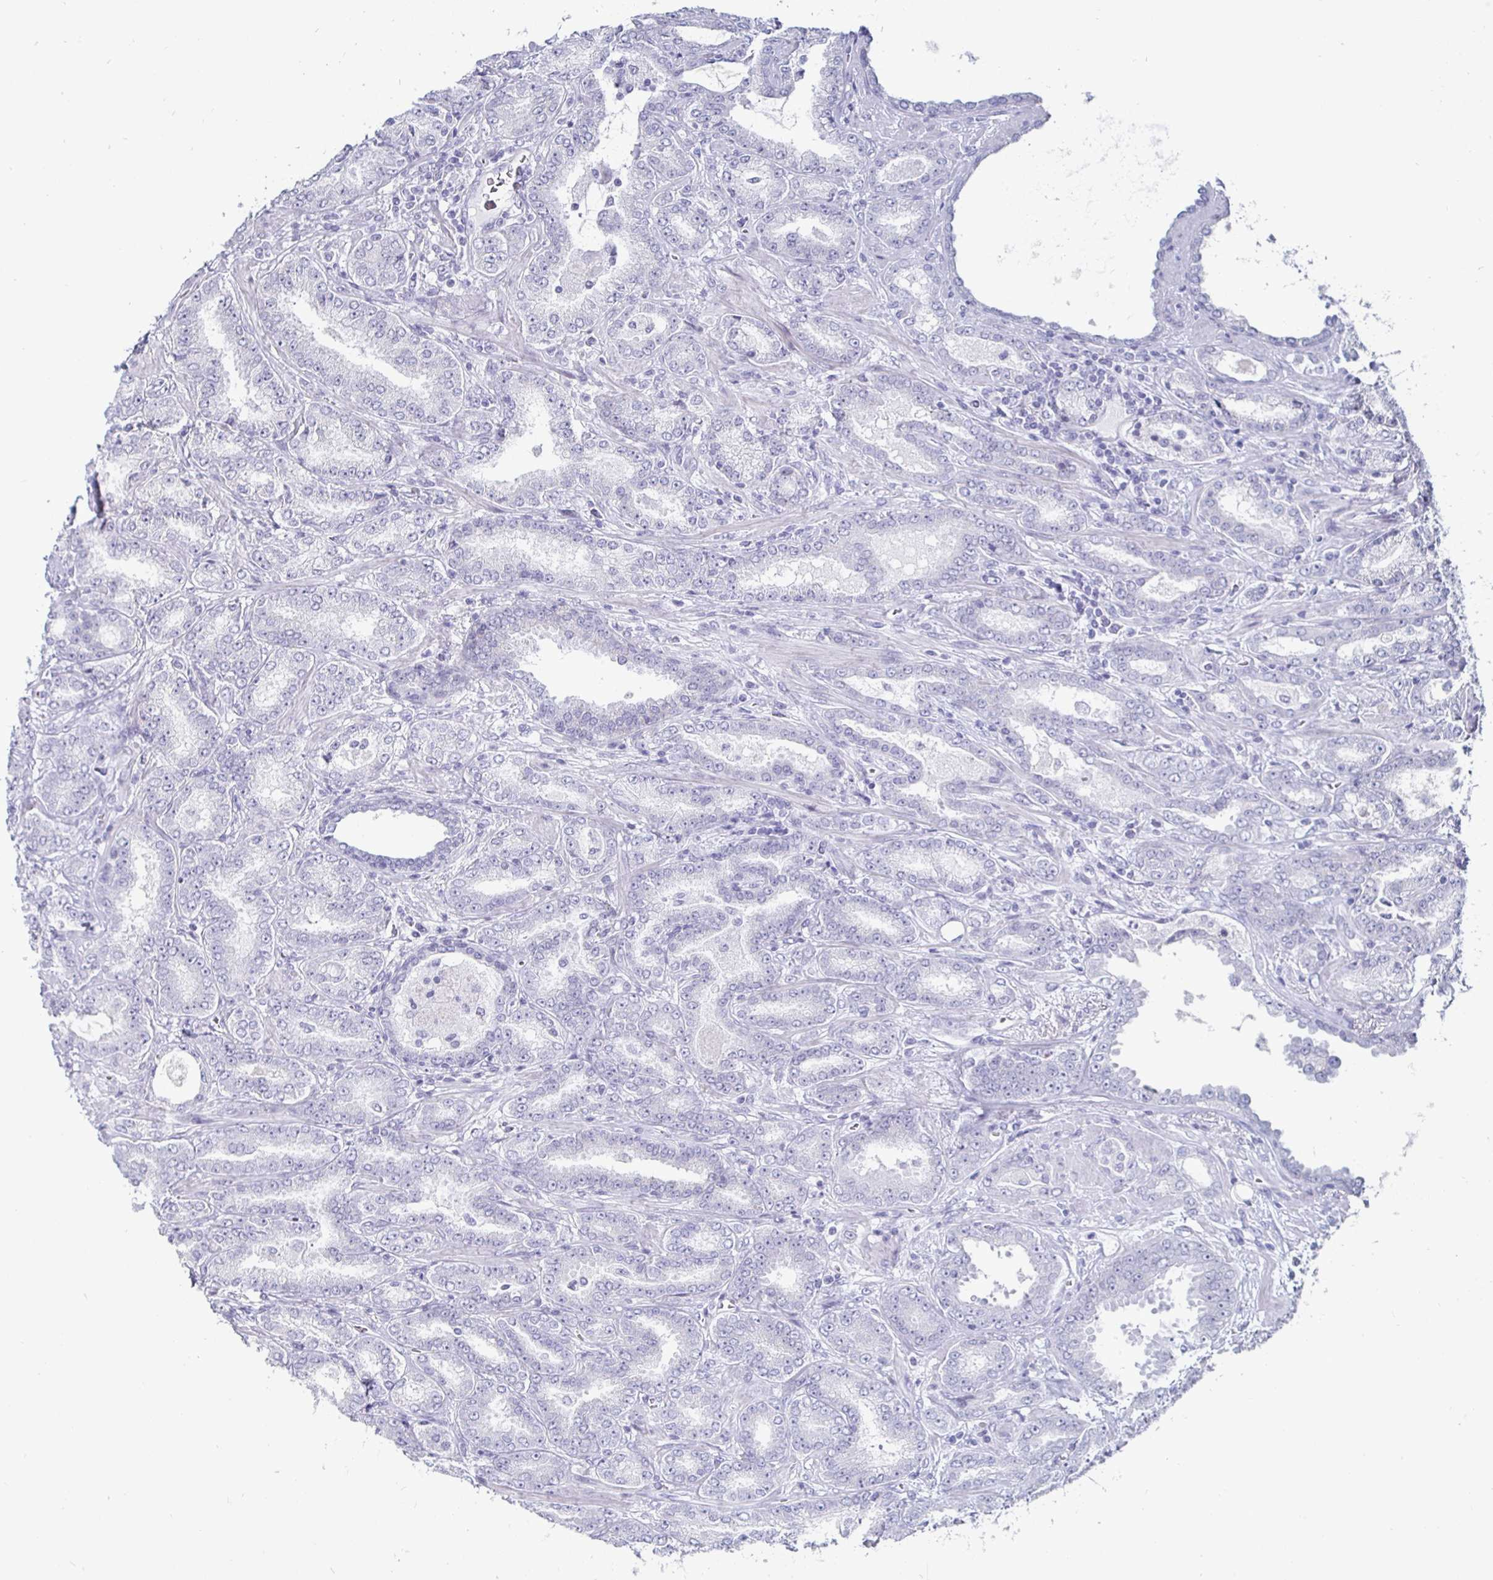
{"staining": {"intensity": "negative", "quantity": "none", "location": "none"}, "tissue": "prostate cancer", "cell_type": "Tumor cells", "image_type": "cancer", "snomed": [{"axis": "morphology", "description": "Adenocarcinoma, High grade"}, {"axis": "topography", "description": "Prostate"}], "caption": "Tumor cells are negative for protein expression in human high-grade adenocarcinoma (prostate).", "gene": "OOSP2", "patient": {"sex": "male", "age": 72}}